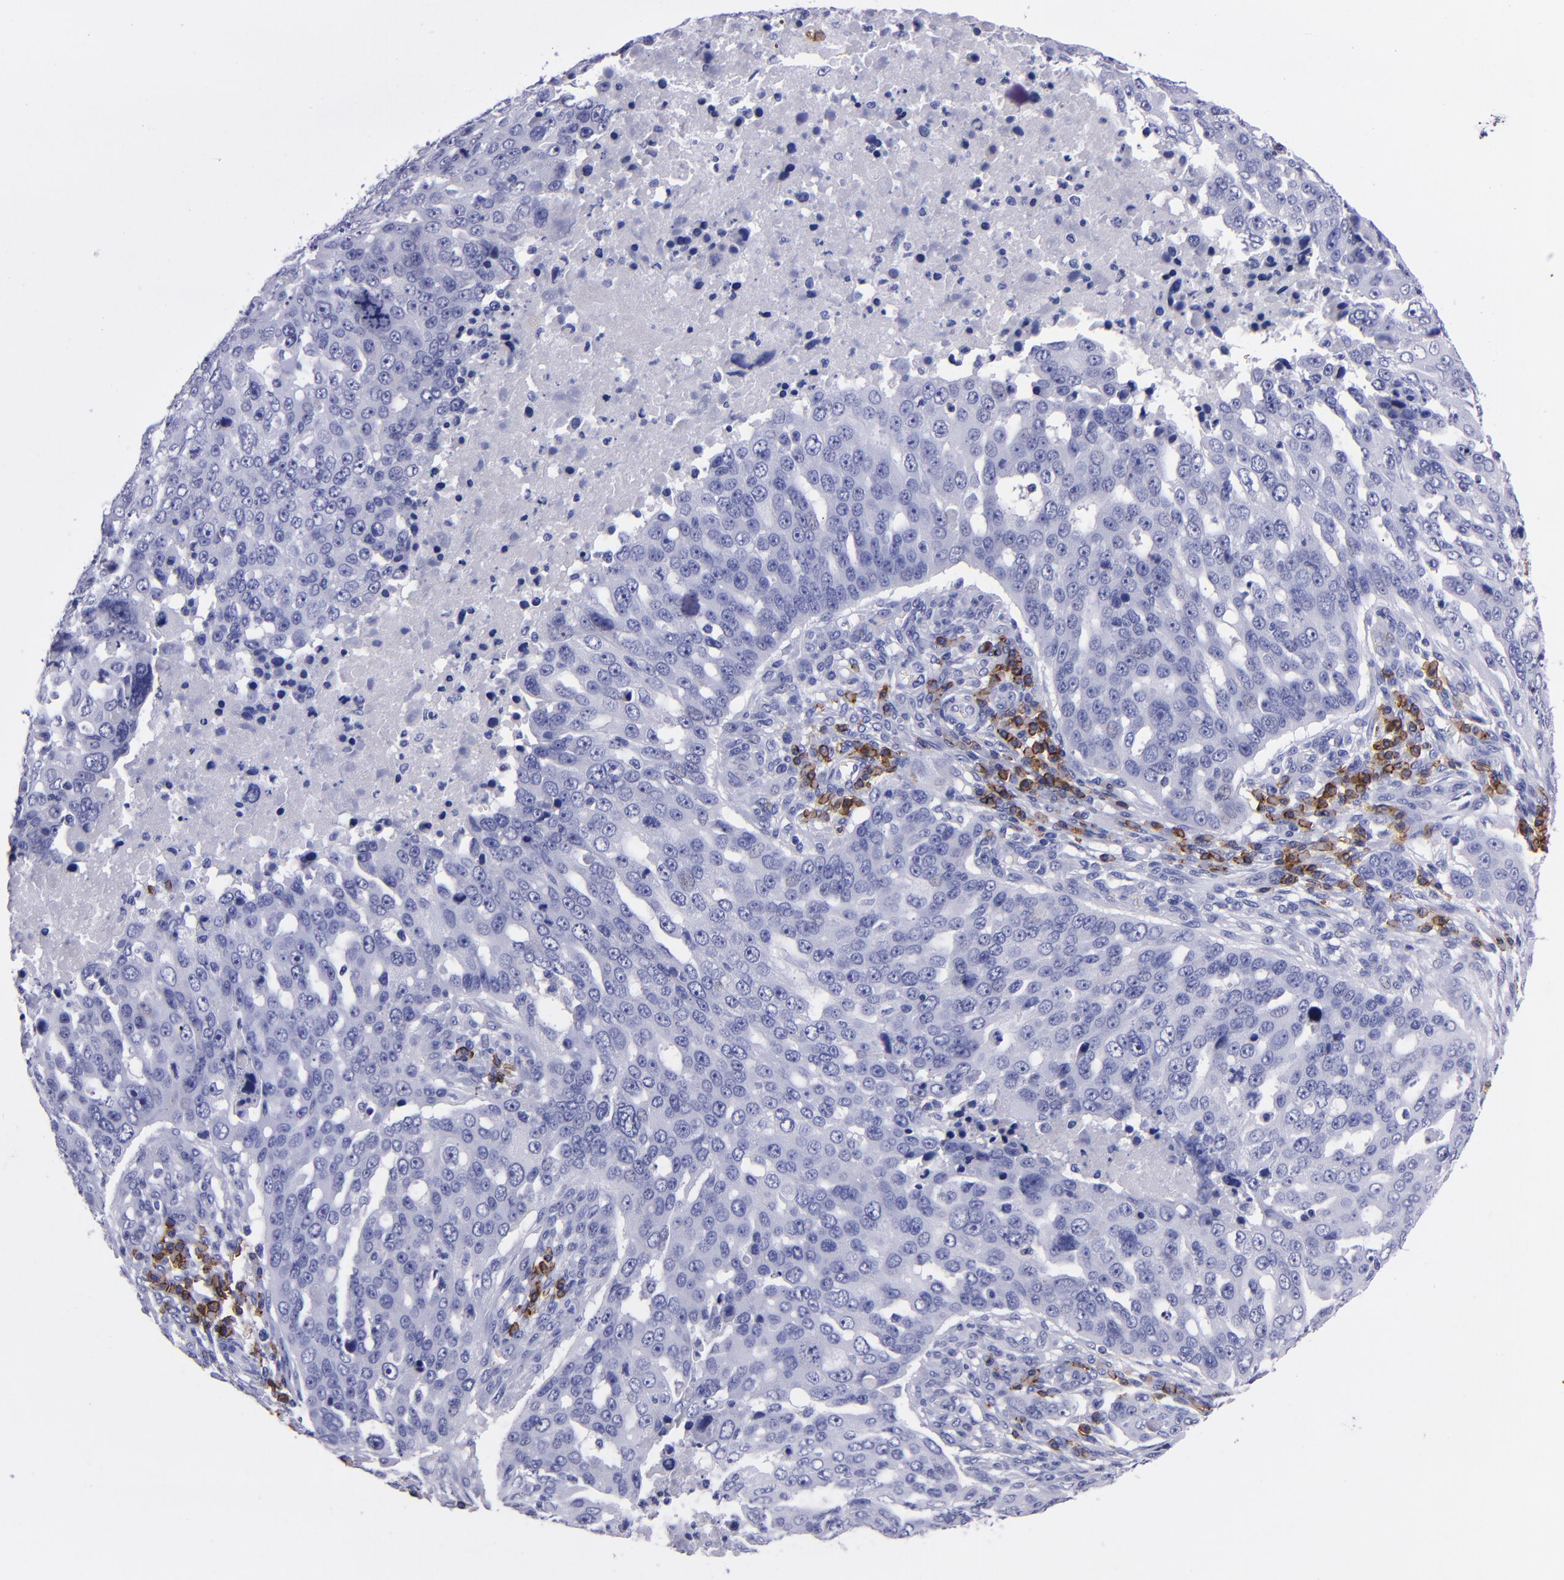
{"staining": {"intensity": "negative", "quantity": "none", "location": "none"}, "tissue": "ovarian cancer", "cell_type": "Tumor cells", "image_type": "cancer", "snomed": [{"axis": "morphology", "description": "Carcinoma, endometroid"}, {"axis": "topography", "description": "Ovary"}], "caption": "High power microscopy histopathology image of an immunohistochemistry photomicrograph of endometroid carcinoma (ovarian), revealing no significant staining in tumor cells.", "gene": "CD38", "patient": {"sex": "female", "age": 75}}